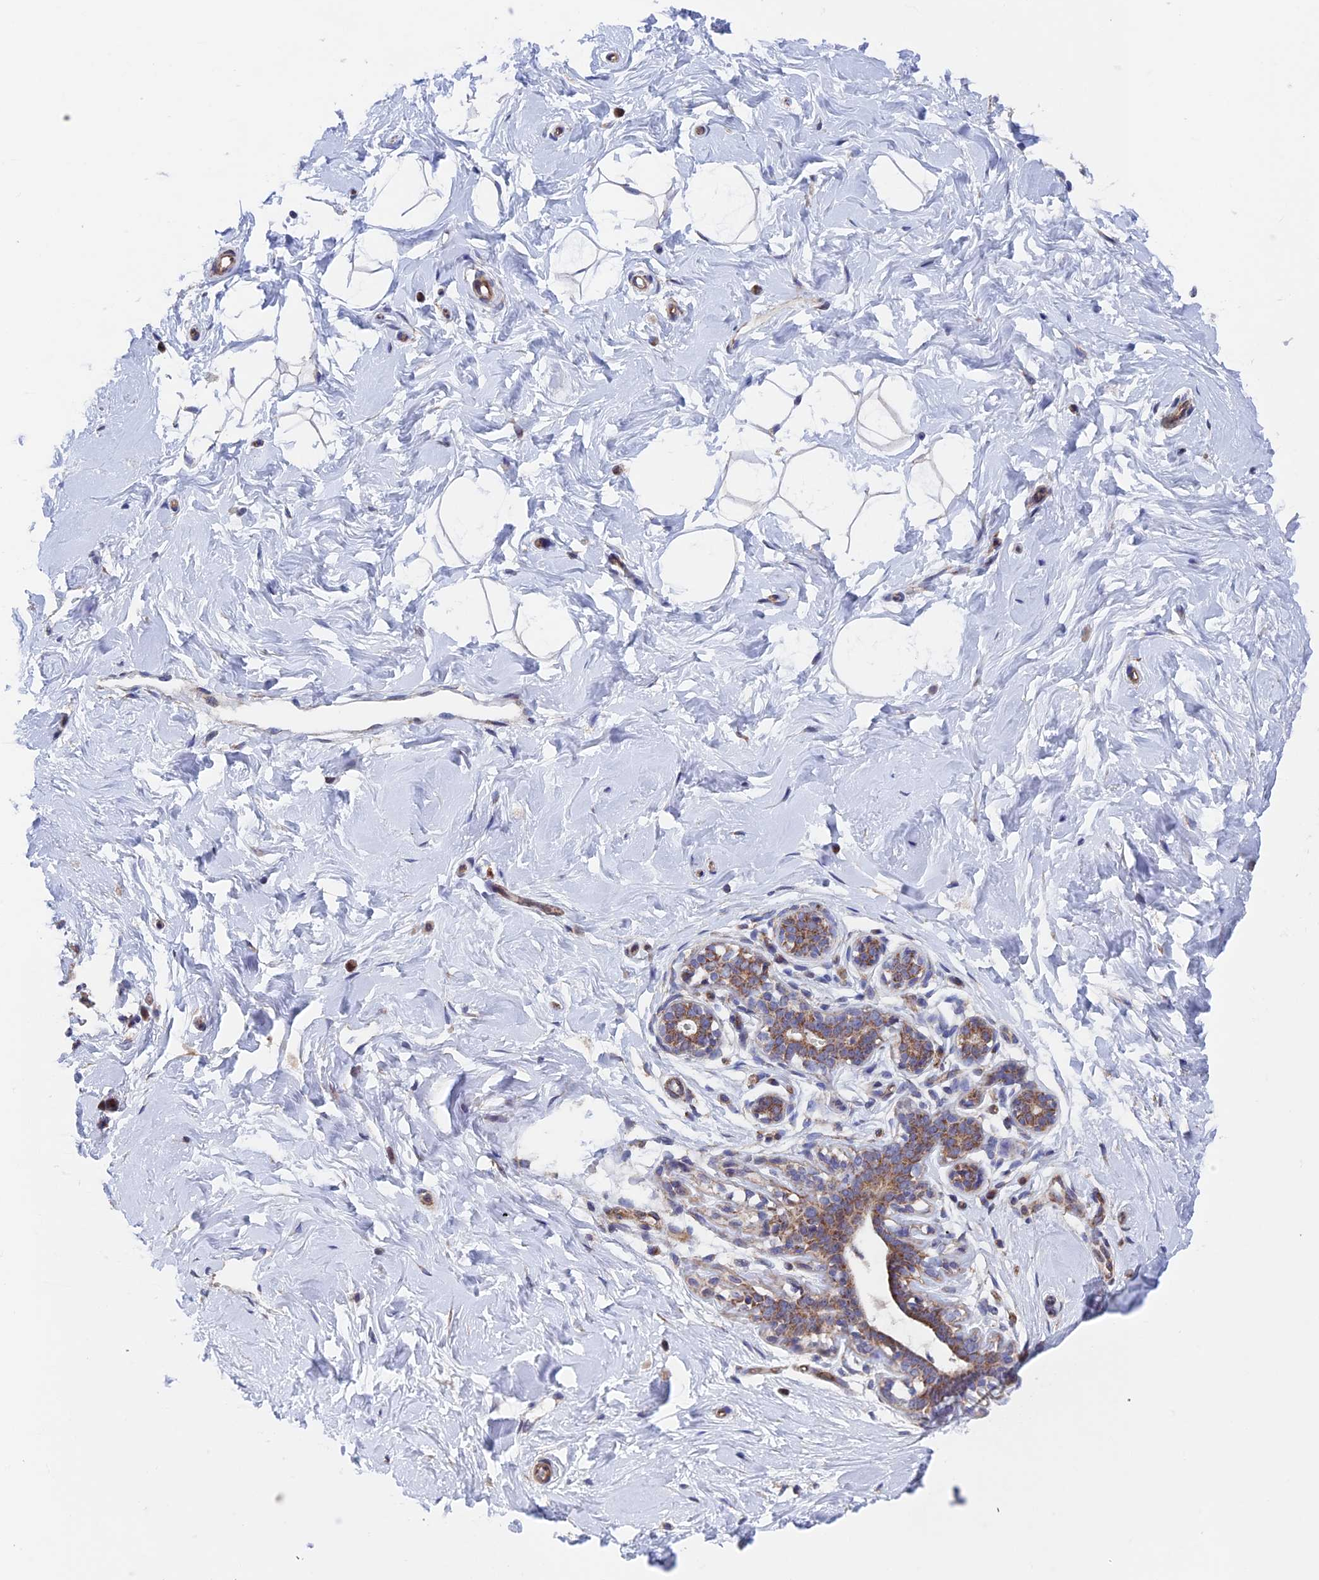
{"staining": {"intensity": "negative", "quantity": "none", "location": "none"}, "tissue": "breast", "cell_type": "Adipocytes", "image_type": "normal", "snomed": [{"axis": "morphology", "description": "Normal tissue, NOS"}, {"axis": "morphology", "description": "Adenoma, NOS"}, {"axis": "topography", "description": "Breast"}], "caption": "A high-resolution image shows immunohistochemistry staining of benign breast, which shows no significant expression in adipocytes.", "gene": "MRPL1", "patient": {"sex": "female", "age": 23}}